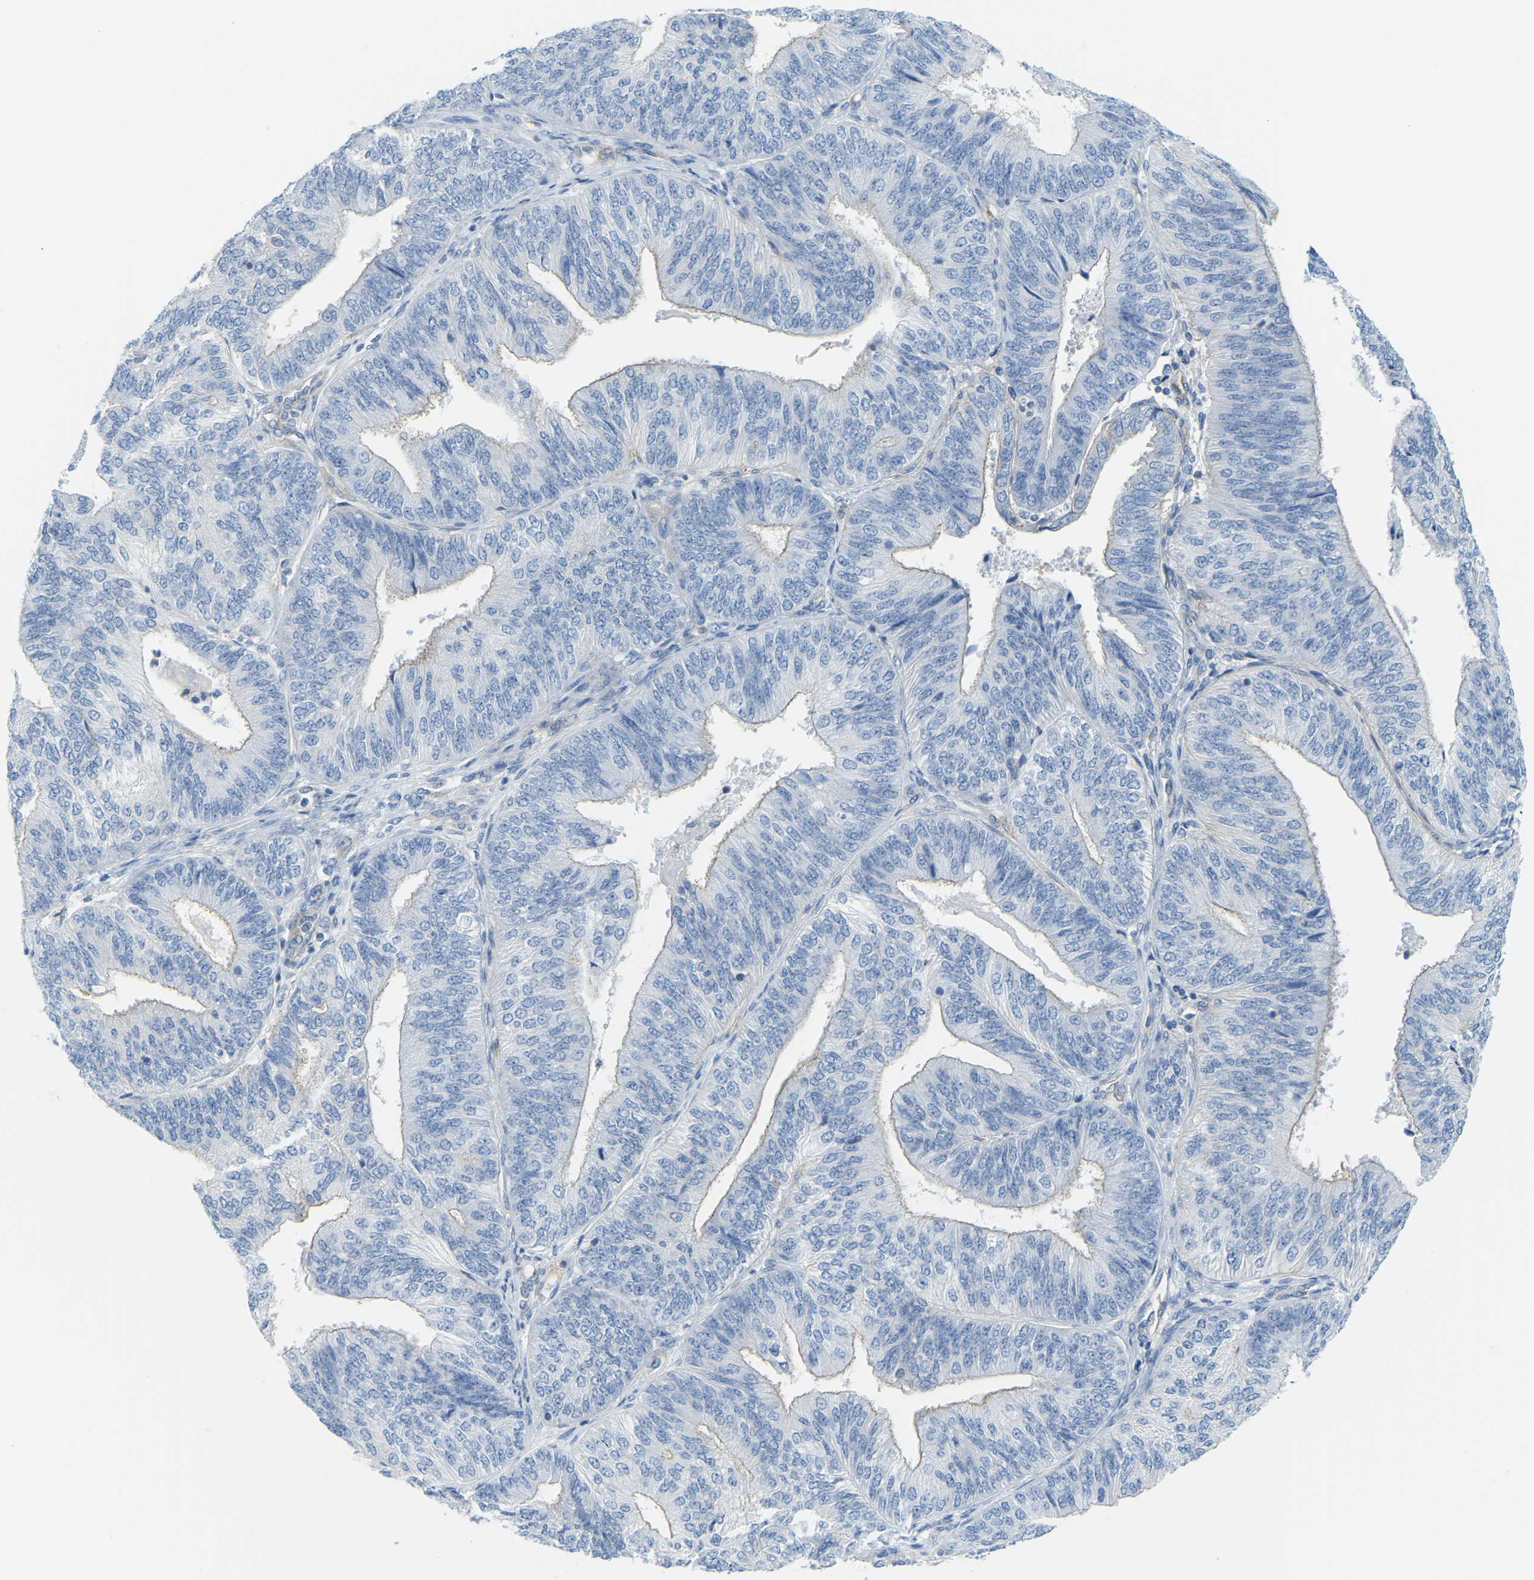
{"staining": {"intensity": "negative", "quantity": "none", "location": "none"}, "tissue": "endometrial cancer", "cell_type": "Tumor cells", "image_type": "cancer", "snomed": [{"axis": "morphology", "description": "Adenocarcinoma, NOS"}, {"axis": "topography", "description": "Endometrium"}], "caption": "Endometrial cancer was stained to show a protein in brown. There is no significant expression in tumor cells. The staining is performed using DAB brown chromogen with nuclei counter-stained in using hematoxylin.", "gene": "MYL3", "patient": {"sex": "female", "age": 58}}